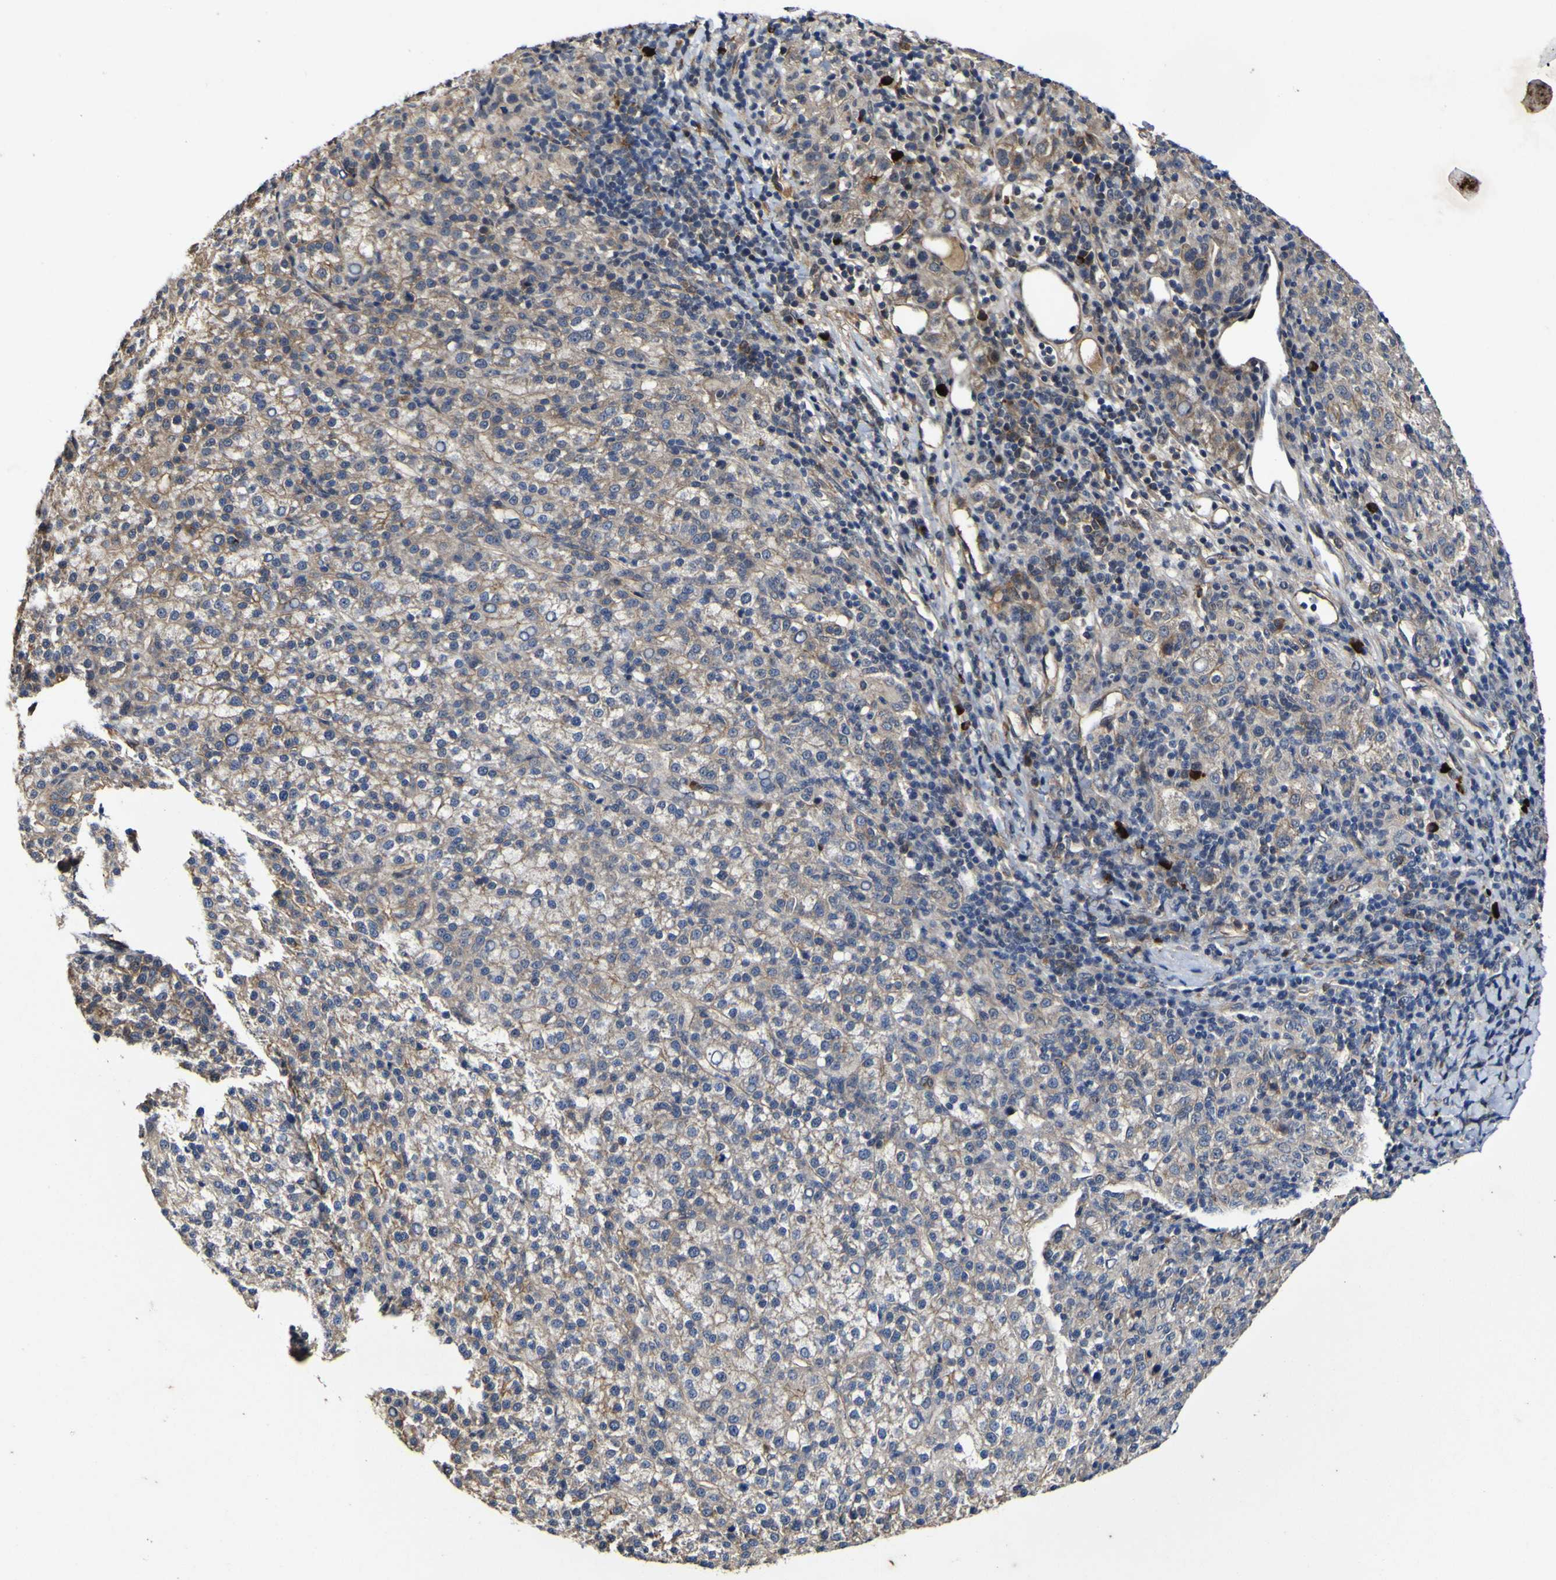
{"staining": {"intensity": "weak", "quantity": "<25%", "location": "cytoplasmic/membranous"}, "tissue": "liver cancer", "cell_type": "Tumor cells", "image_type": "cancer", "snomed": [{"axis": "morphology", "description": "Carcinoma, Hepatocellular, NOS"}, {"axis": "topography", "description": "Liver"}], "caption": "High magnification brightfield microscopy of liver cancer stained with DAB (3,3'-diaminobenzidine) (brown) and counterstained with hematoxylin (blue): tumor cells show no significant staining.", "gene": "CCL2", "patient": {"sex": "female", "age": 58}}